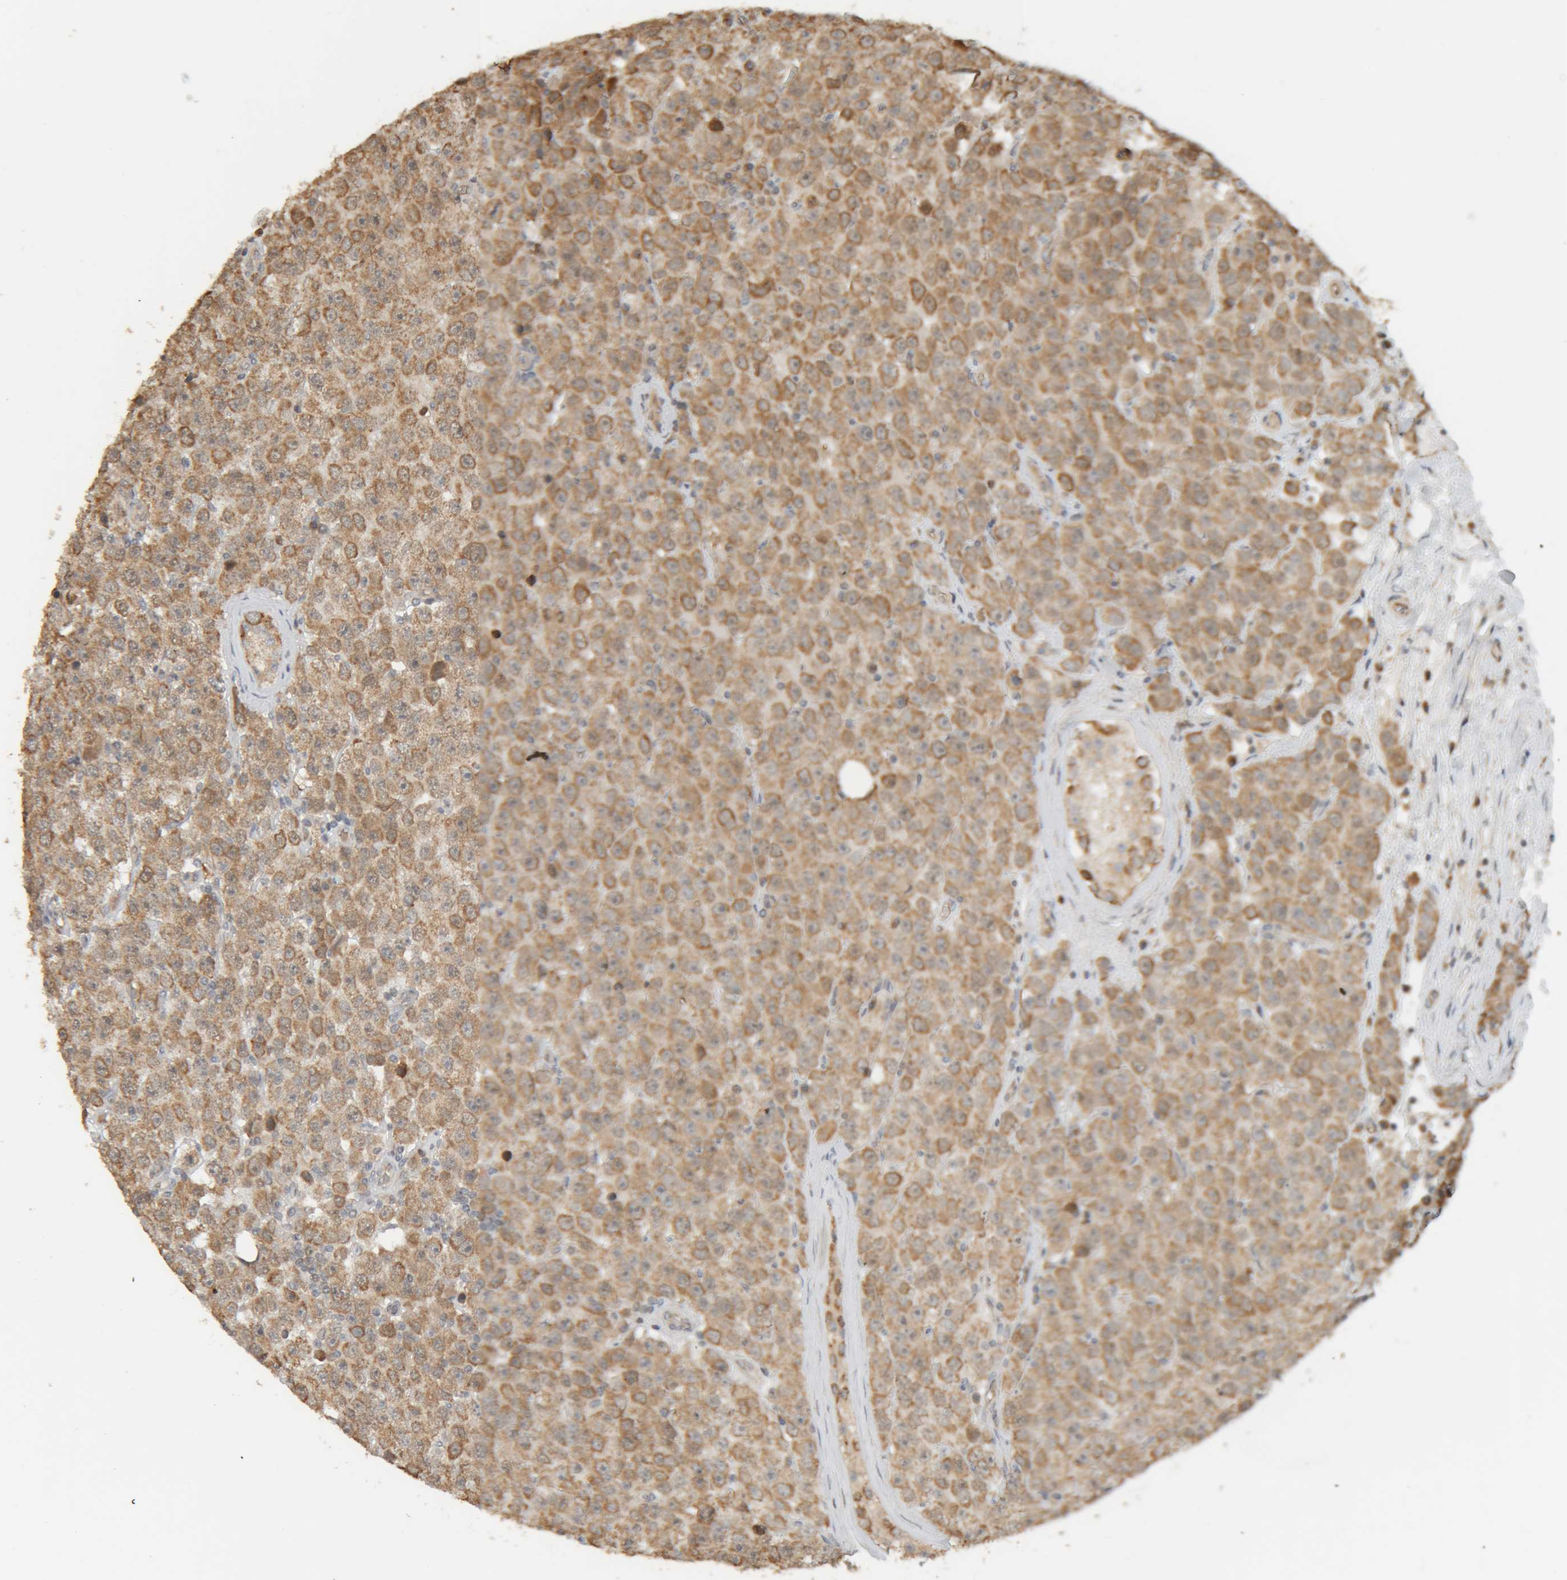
{"staining": {"intensity": "moderate", "quantity": ">75%", "location": "cytoplasmic/membranous"}, "tissue": "testis cancer", "cell_type": "Tumor cells", "image_type": "cancer", "snomed": [{"axis": "morphology", "description": "Seminoma, NOS"}, {"axis": "morphology", "description": "Carcinoma, Embryonal, NOS"}, {"axis": "topography", "description": "Testis"}], "caption": "There is medium levels of moderate cytoplasmic/membranous positivity in tumor cells of seminoma (testis), as demonstrated by immunohistochemical staining (brown color).", "gene": "GINS4", "patient": {"sex": "male", "age": 28}}